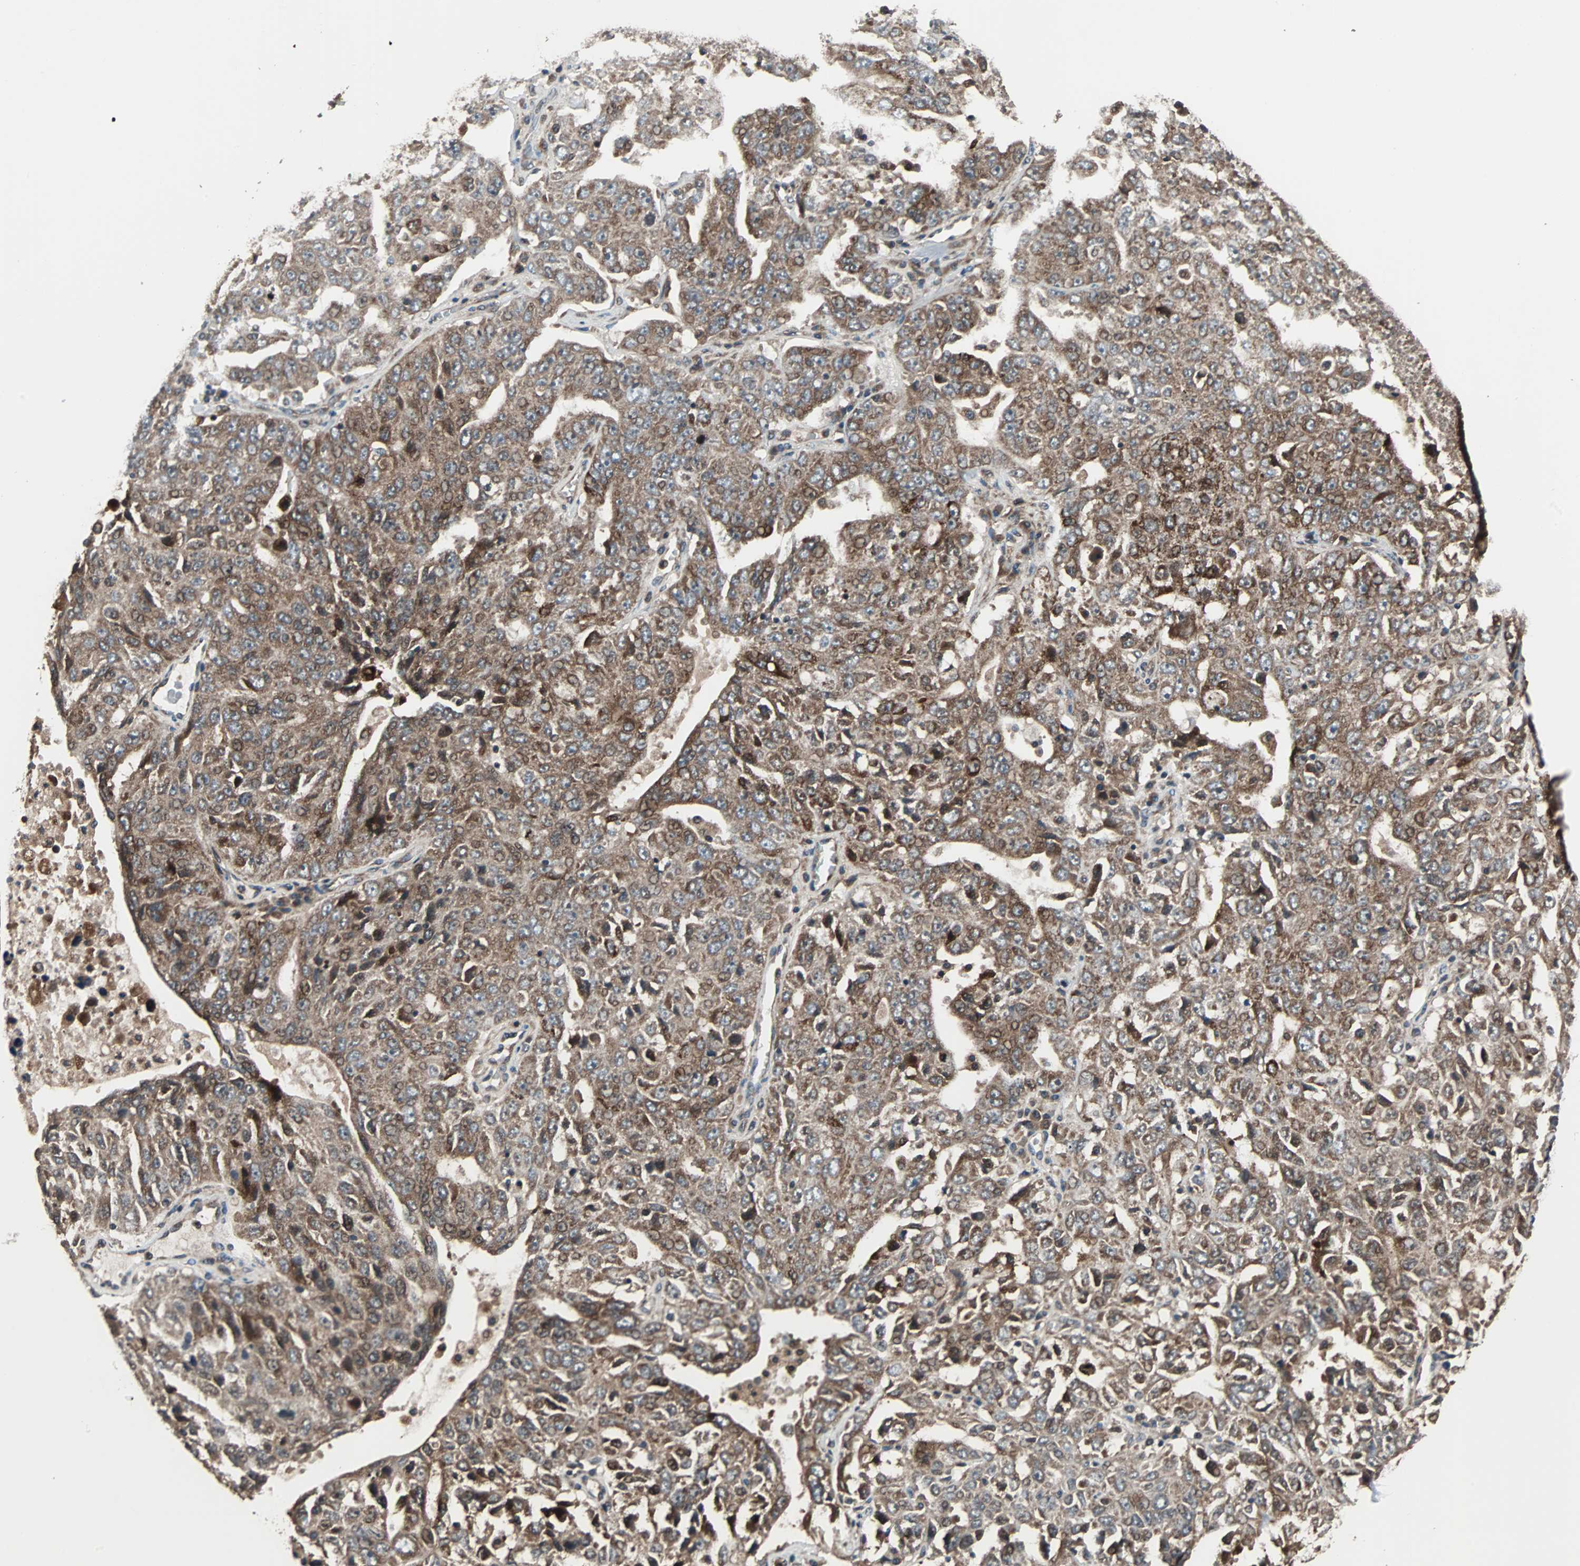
{"staining": {"intensity": "moderate", "quantity": ">75%", "location": "cytoplasmic/membranous"}, "tissue": "ovarian cancer", "cell_type": "Tumor cells", "image_type": "cancer", "snomed": [{"axis": "morphology", "description": "Carcinoma, endometroid"}, {"axis": "topography", "description": "Ovary"}], "caption": "A high-resolution image shows immunohistochemistry staining of endometroid carcinoma (ovarian), which demonstrates moderate cytoplasmic/membranous positivity in approximately >75% of tumor cells.", "gene": "RAB7A", "patient": {"sex": "female", "age": 62}}